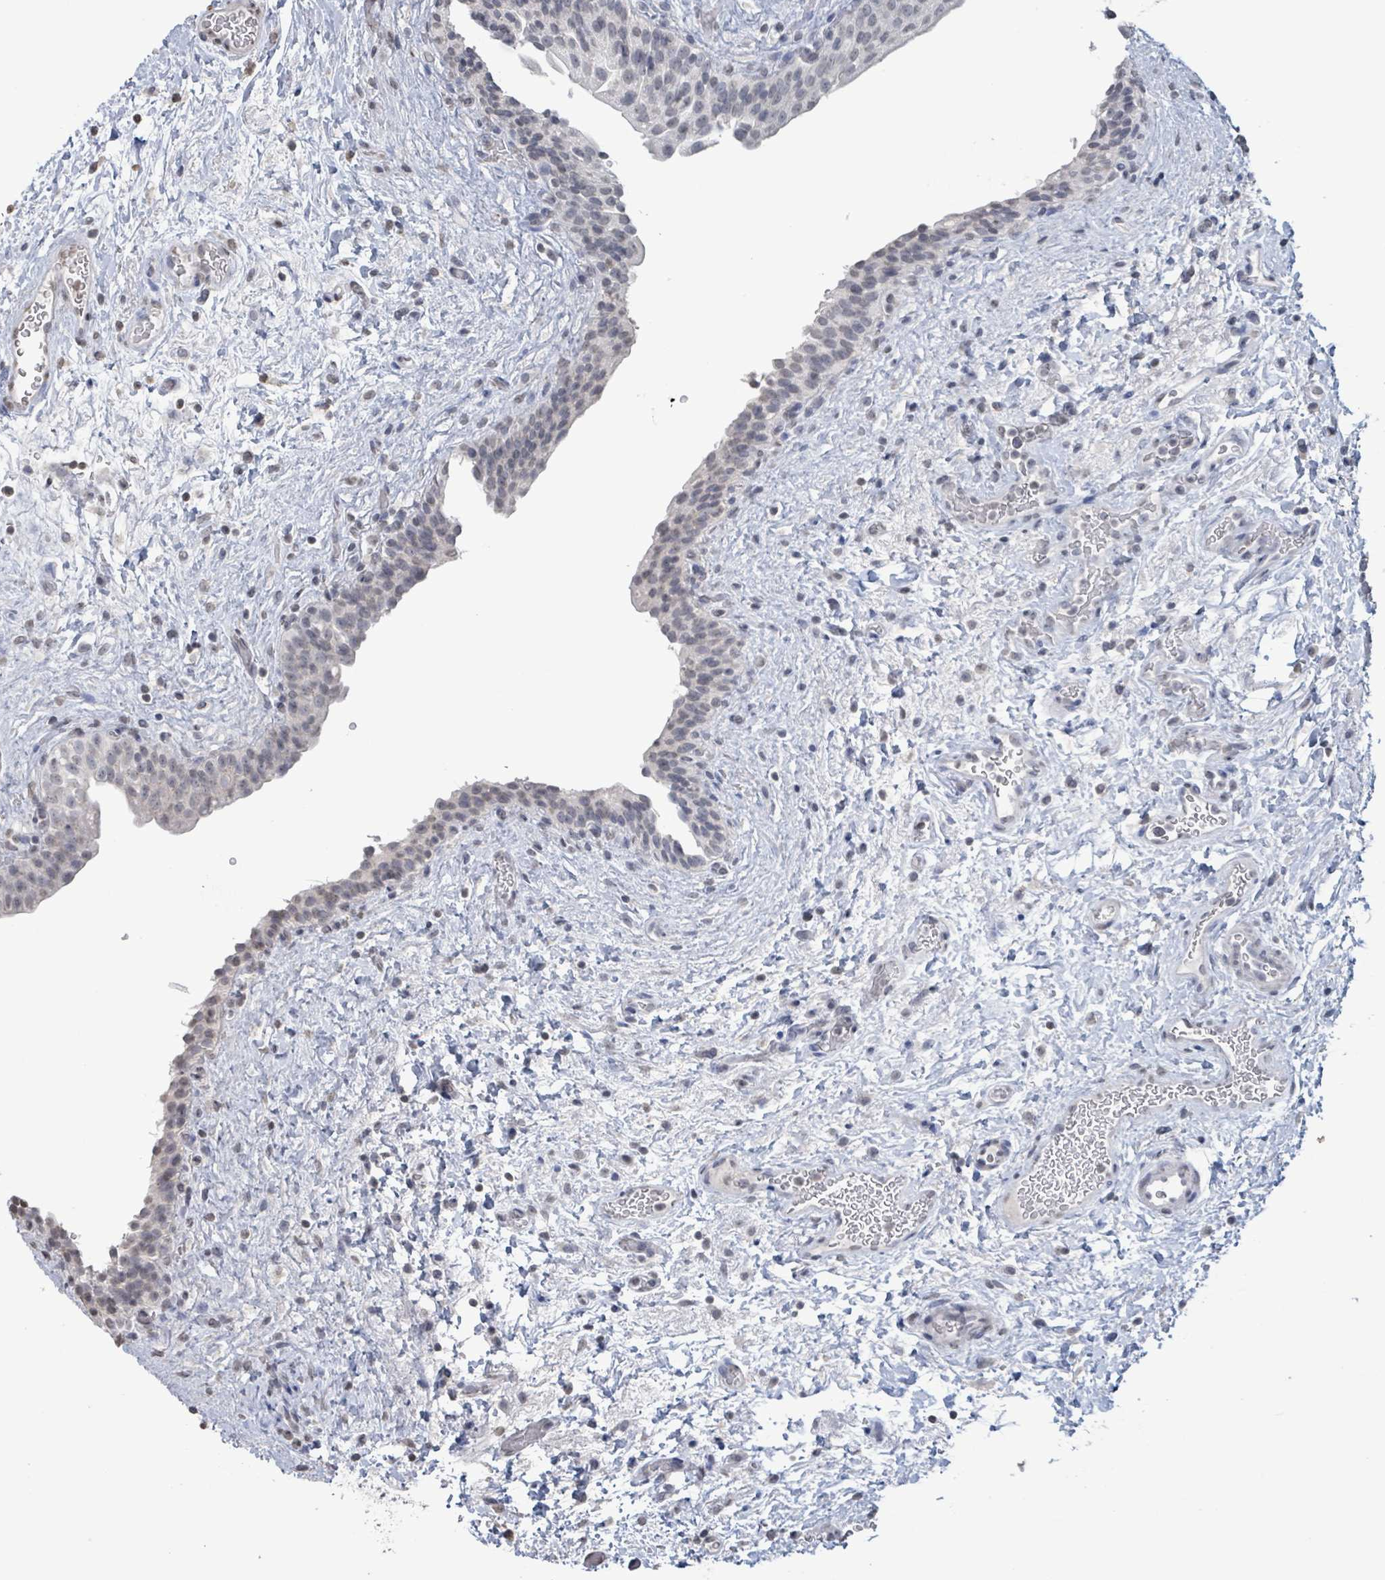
{"staining": {"intensity": "weak", "quantity": "<25%", "location": "nuclear"}, "tissue": "urinary bladder", "cell_type": "Urothelial cells", "image_type": "normal", "snomed": [{"axis": "morphology", "description": "Normal tissue, NOS"}, {"axis": "topography", "description": "Urinary bladder"}], "caption": "DAB (3,3'-diaminobenzidine) immunohistochemical staining of benign human urinary bladder shows no significant positivity in urothelial cells. (Stains: DAB (3,3'-diaminobenzidine) immunohistochemistry with hematoxylin counter stain, Microscopy: brightfield microscopy at high magnification).", "gene": "CA9", "patient": {"sex": "male", "age": 69}}